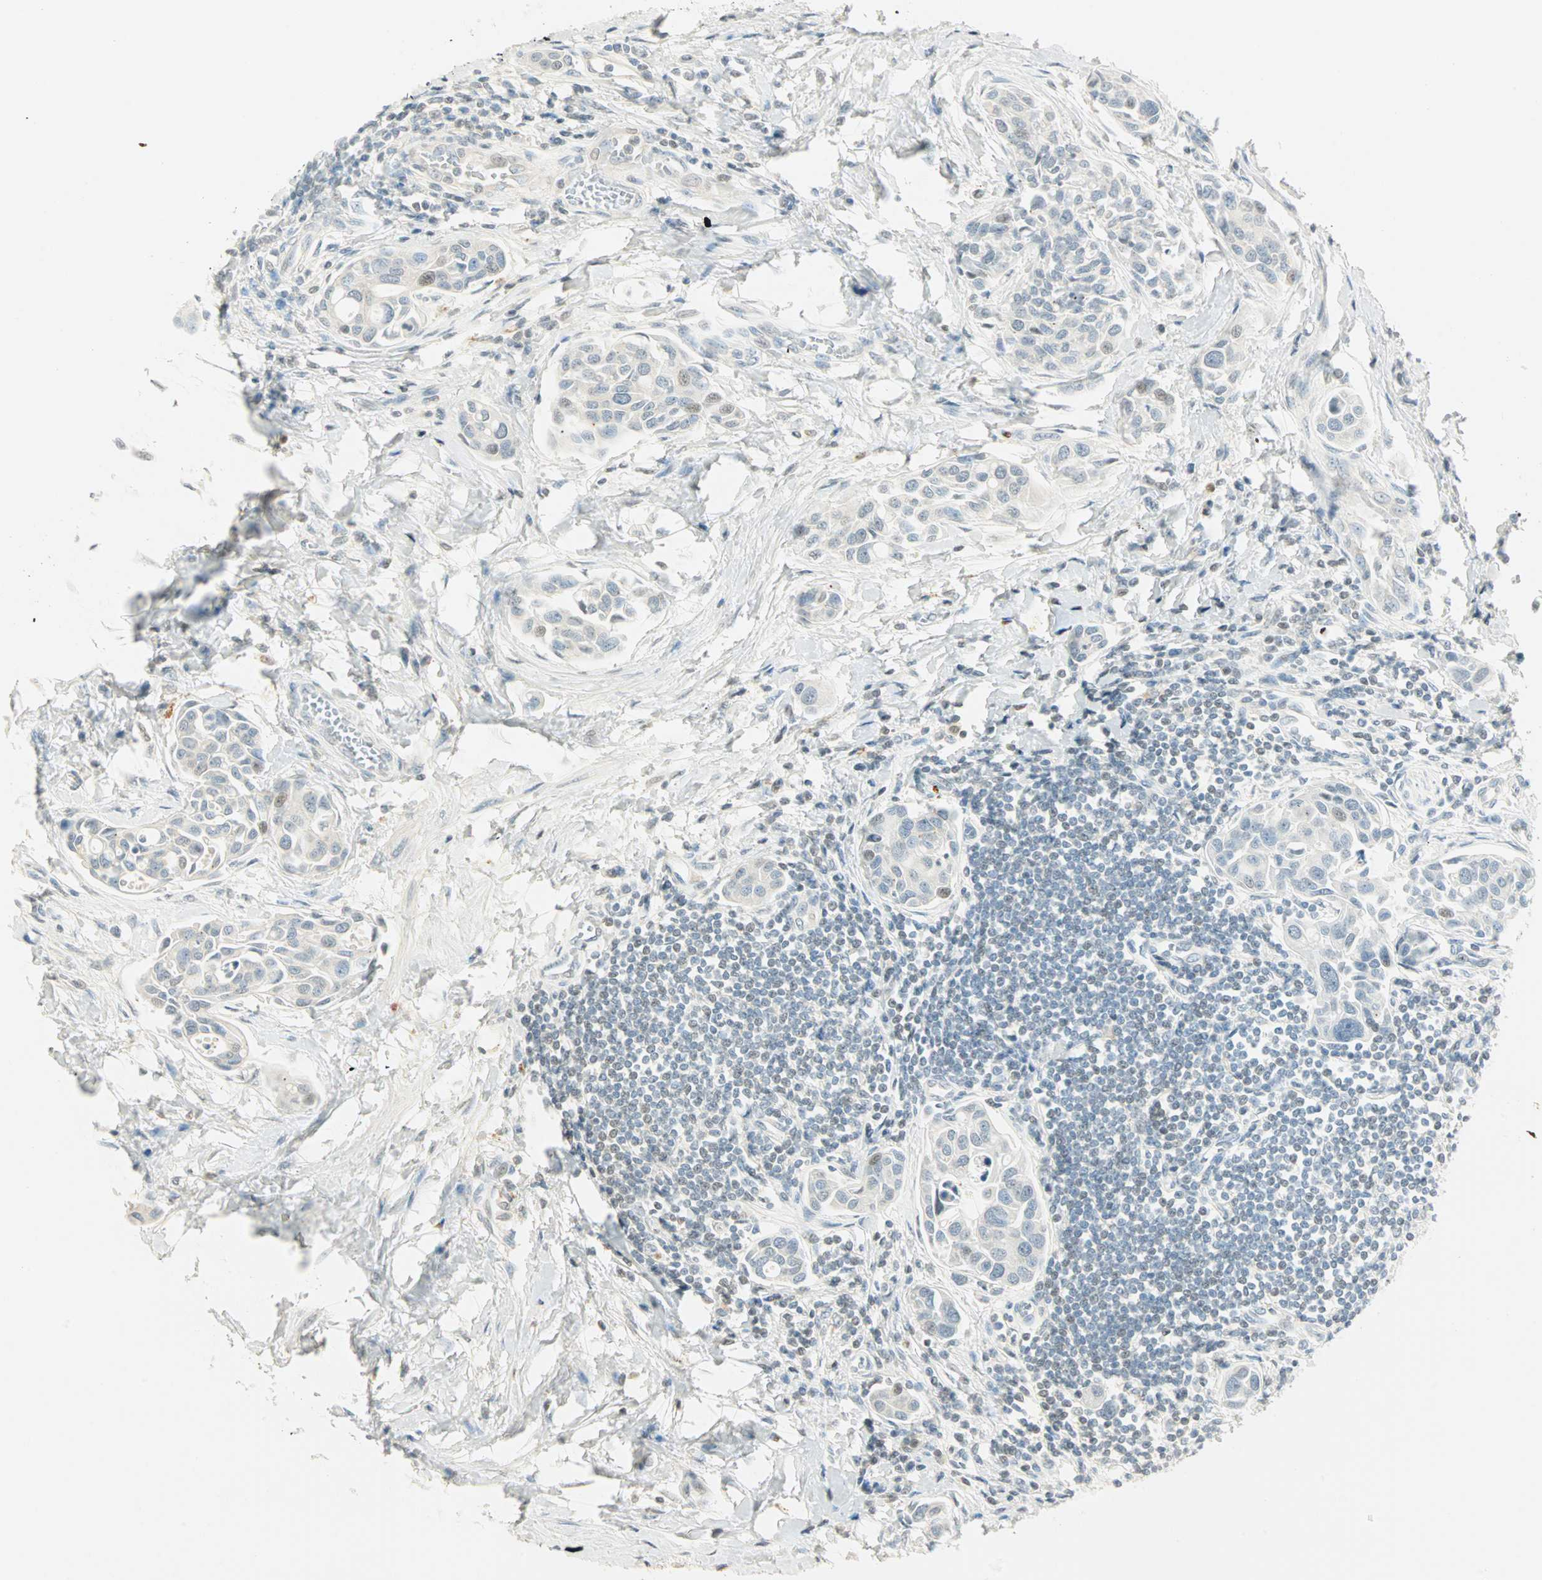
{"staining": {"intensity": "weak", "quantity": "<25%", "location": "nuclear"}, "tissue": "urothelial cancer", "cell_type": "Tumor cells", "image_type": "cancer", "snomed": [{"axis": "morphology", "description": "Urothelial carcinoma, High grade"}, {"axis": "topography", "description": "Urinary bladder"}], "caption": "The photomicrograph shows no significant staining in tumor cells of high-grade urothelial carcinoma.", "gene": "SMAD3", "patient": {"sex": "male", "age": 78}}